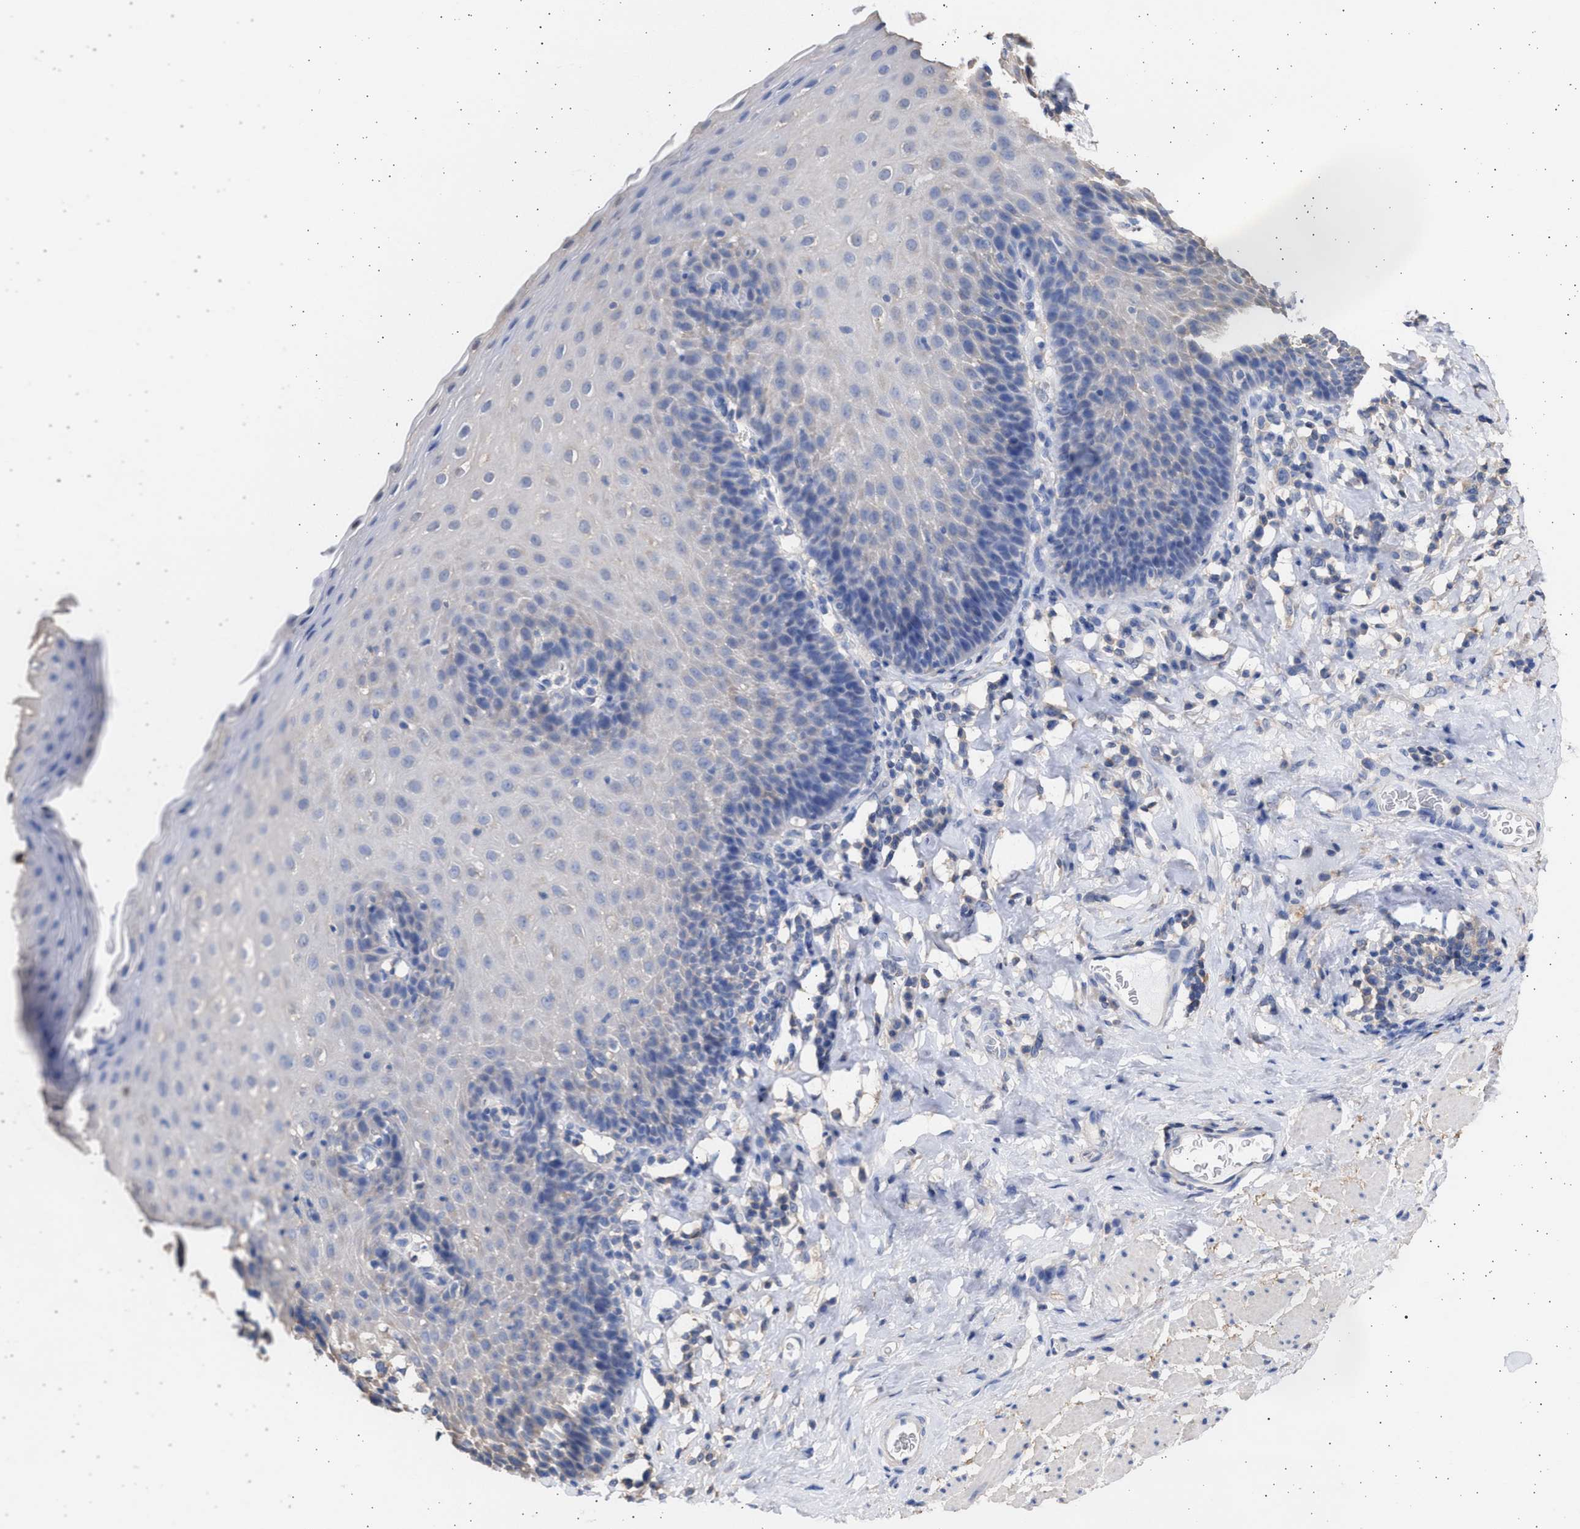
{"staining": {"intensity": "negative", "quantity": "none", "location": "none"}, "tissue": "esophagus", "cell_type": "Squamous epithelial cells", "image_type": "normal", "snomed": [{"axis": "morphology", "description": "Normal tissue, NOS"}, {"axis": "topography", "description": "Esophagus"}], "caption": "Immunohistochemistry (IHC) of benign human esophagus exhibits no expression in squamous epithelial cells.", "gene": "ALDOC", "patient": {"sex": "female", "age": 61}}